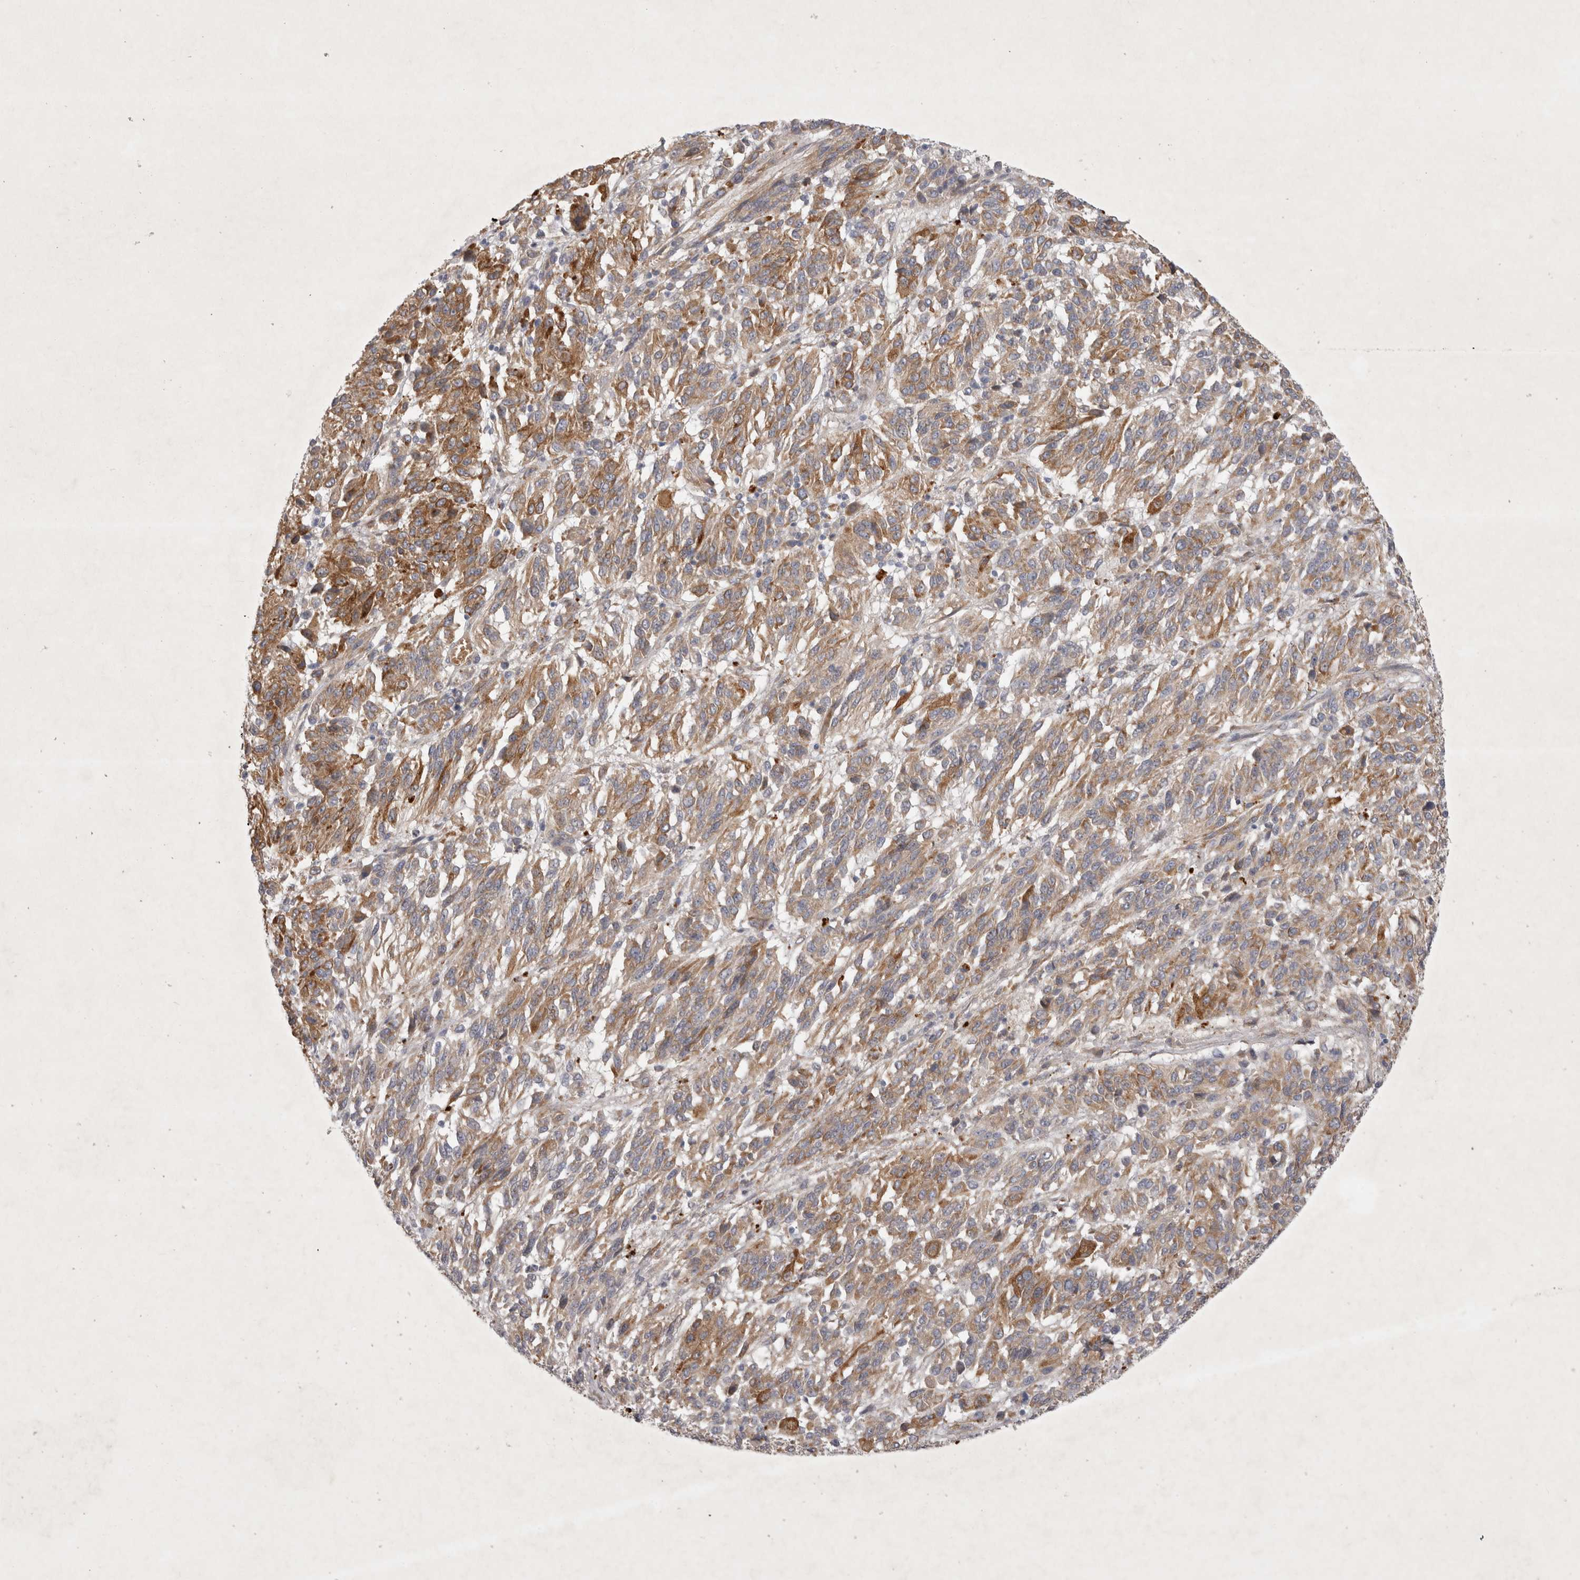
{"staining": {"intensity": "moderate", "quantity": ">75%", "location": "cytoplasmic/membranous"}, "tissue": "melanoma", "cell_type": "Tumor cells", "image_type": "cancer", "snomed": [{"axis": "morphology", "description": "Malignant melanoma, Metastatic site"}, {"axis": "topography", "description": "Lung"}], "caption": "Malignant melanoma (metastatic site) tissue shows moderate cytoplasmic/membranous staining in approximately >75% of tumor cells", "gene": "BZW2", "patient": {"sex": "male", "age": 64}}